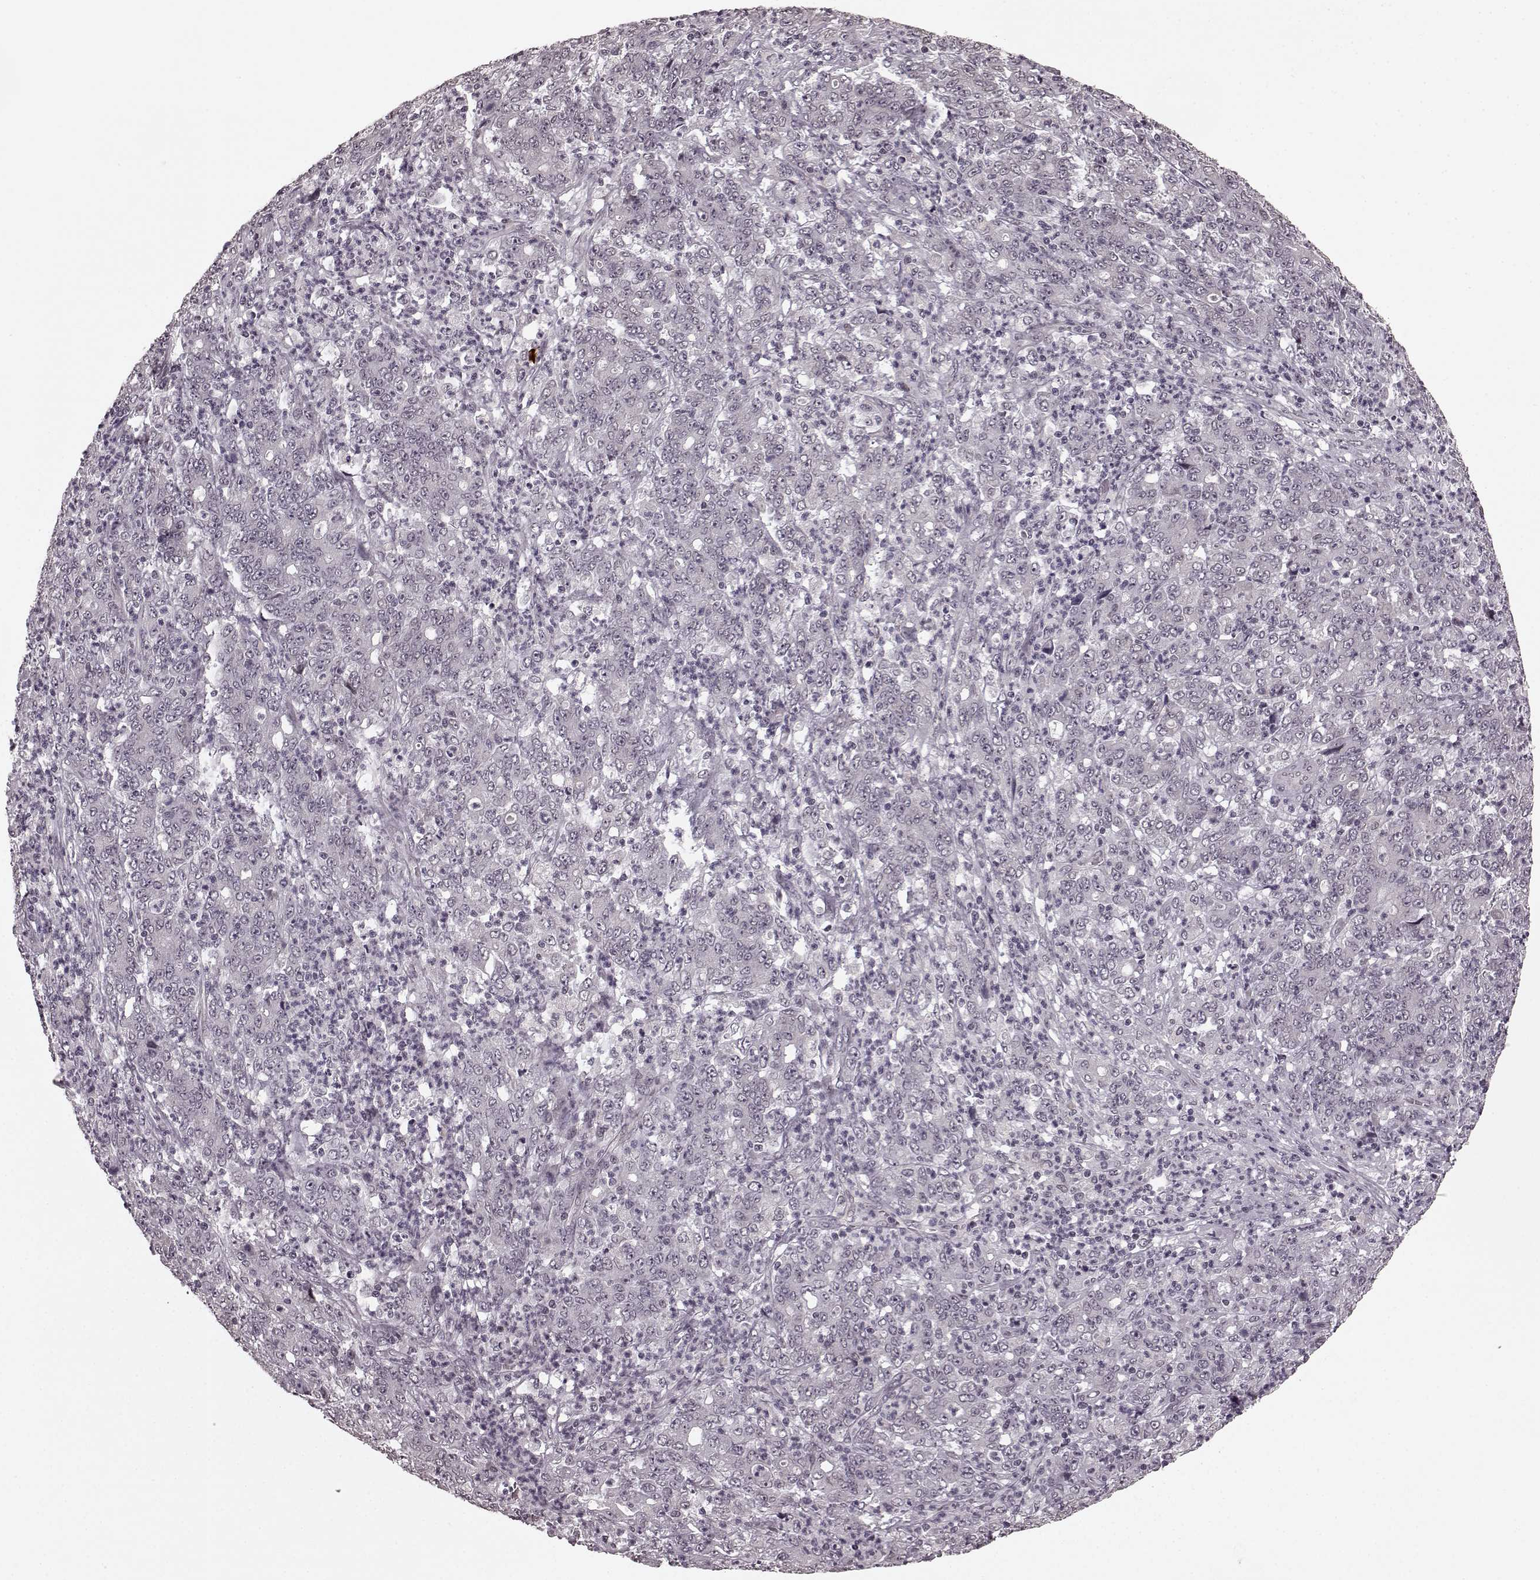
{"staining": {"intensity": "negative", "quantity": "none", "location": "none"}, "tissue": "stomach cancer", "cell_type": "Tumor cells", "image_type": "cancer", "snomed": [{"axis": "morphology", "description": "Adenocarcinoma, NOS"}, {"axis": "topography", "description": "Stomach, lower"}], "caption": "DAB immunohistochemical staining of stomach adenocarcinoma reveals no significant expression in tumor cells.", "gene": "PLCB4", "patient": {"sex": "female", "age": 71}}